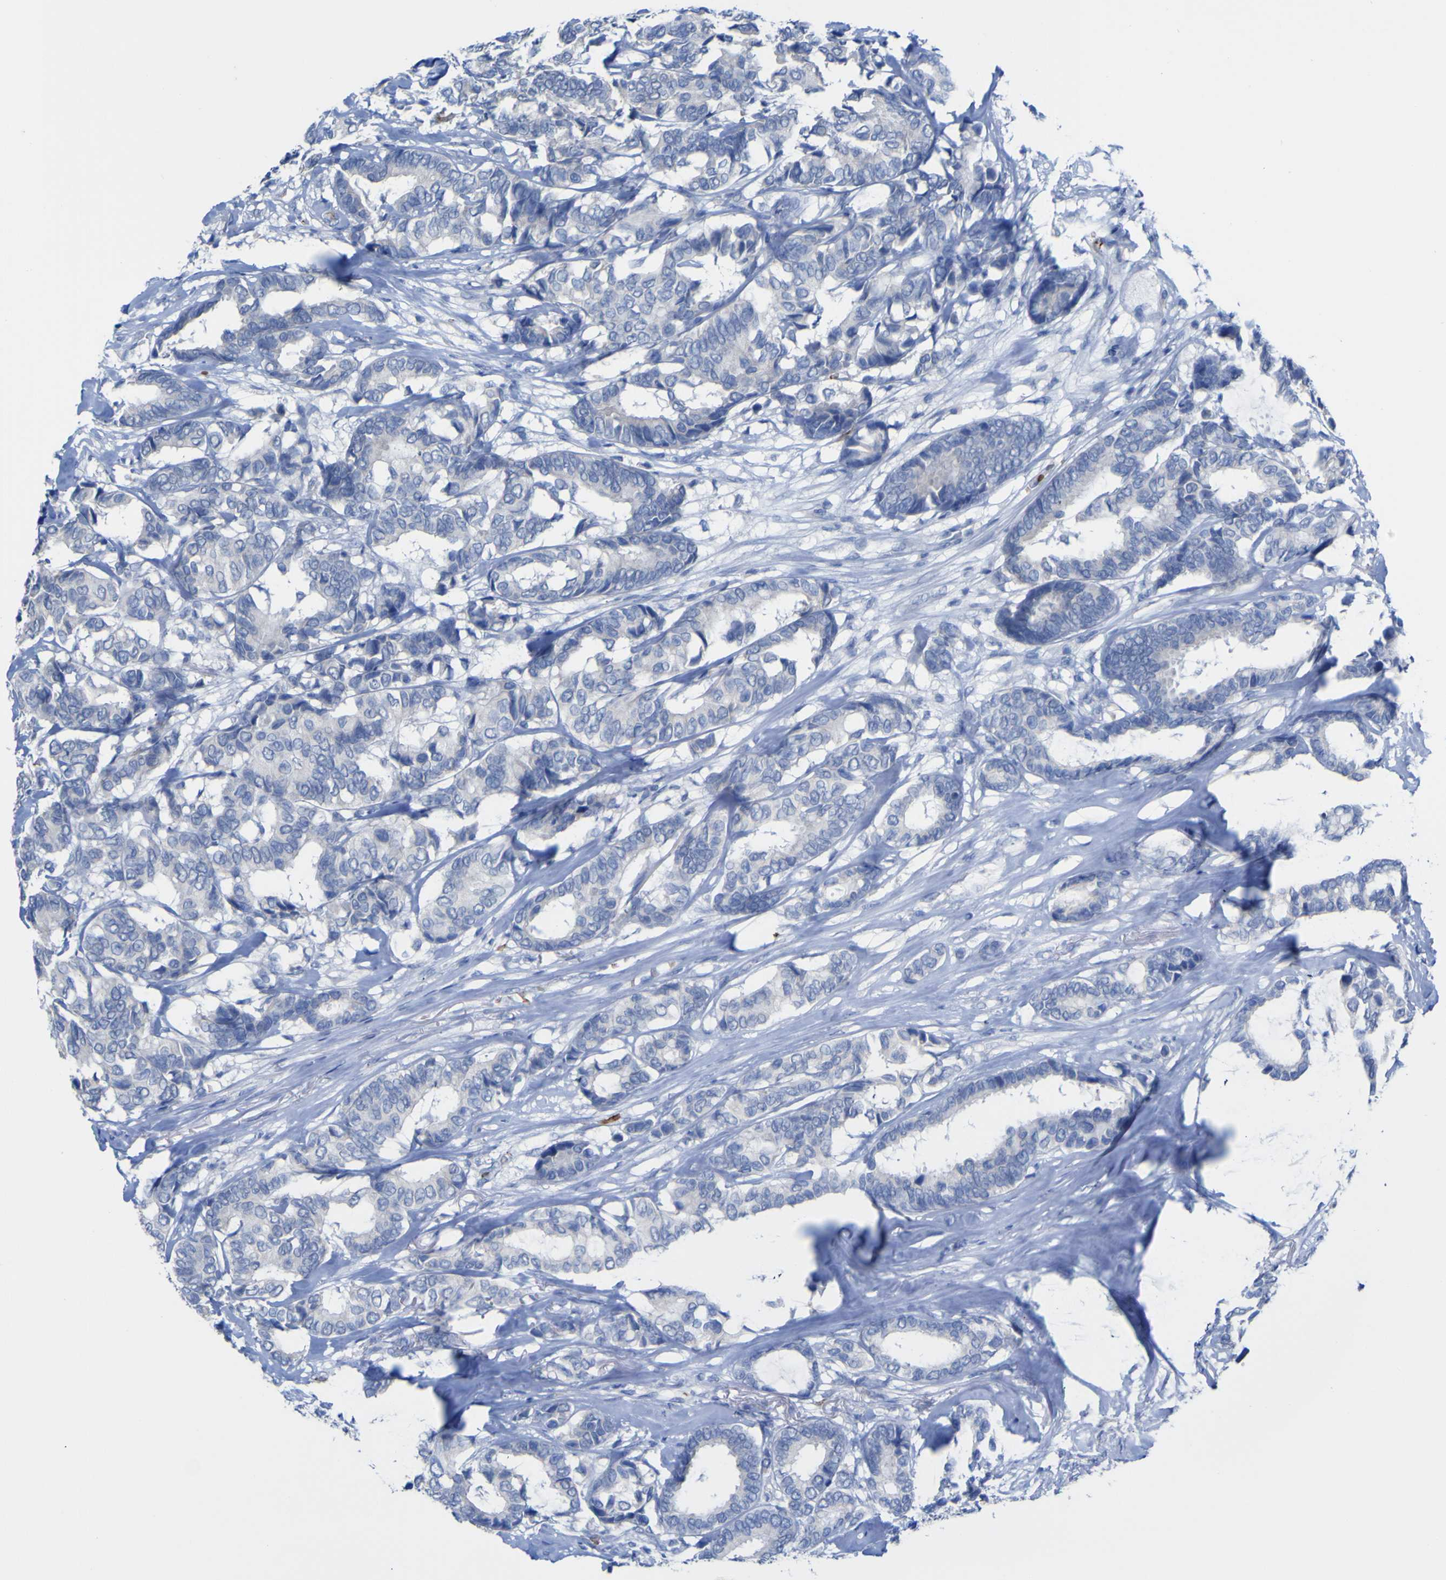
{"staining": {"intensity": "negative", "quantity": "none", "location": "none"}, "tissue": "breast cancer", "cell_type": "Tumor cells", "image_type": "cancer", "snomed": [{"axis": "morphology", "description": "Duct carcinoma"}, {"axis": "topography", "description": "Breast"}], "caption": "Tumor cells show no significant positivity in breast infiltrating ductal carcinoma. (Stains: DAB IHC with hematoxylin counter stain, Microscopy: brightfield microscopy at high magnification).", "gene": "GCM1", "patient": {"sex": "female", "age": 87}}